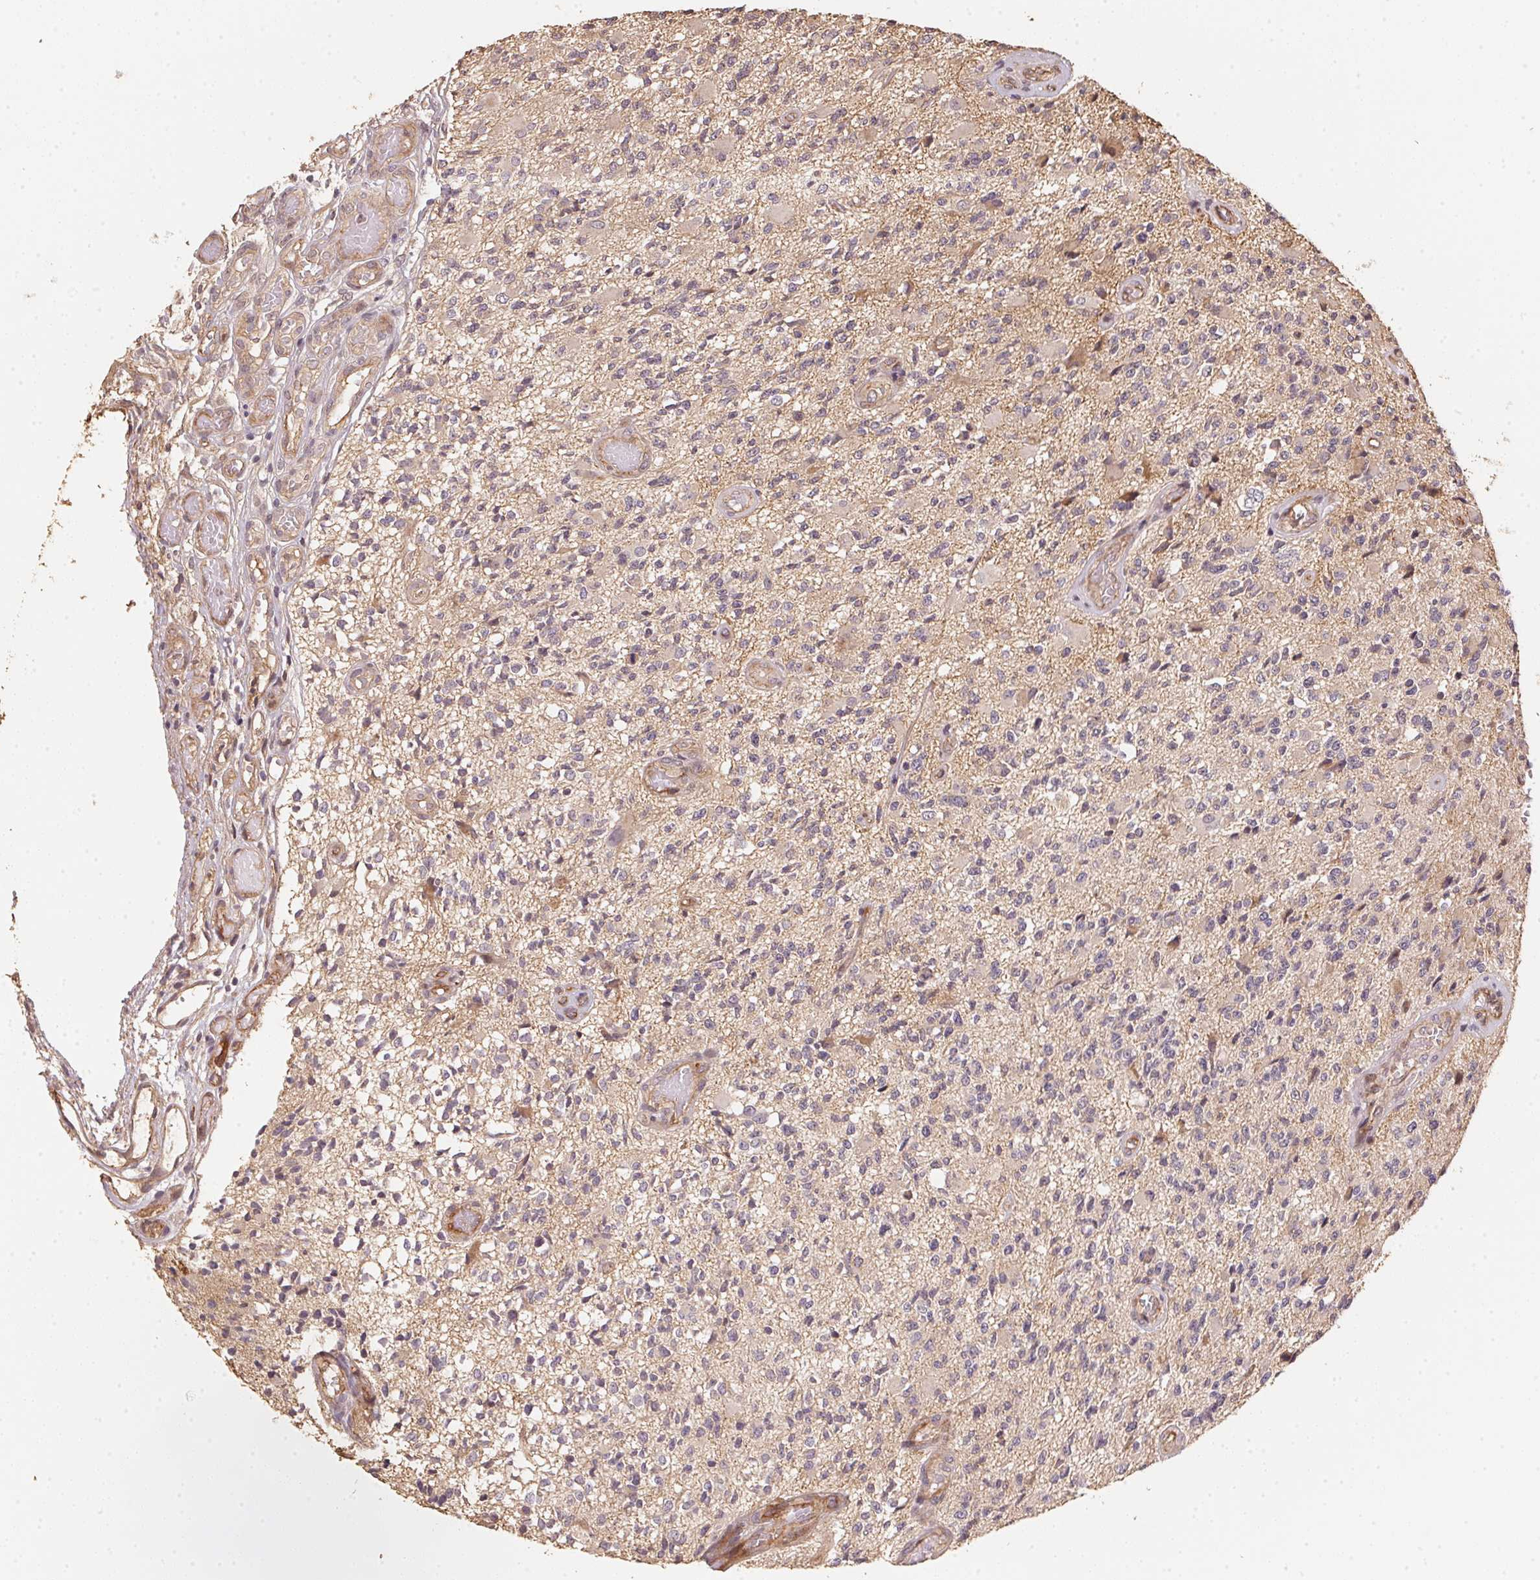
{"staining": {"intensity": "negative", "quantity": "none", "location": "none"}, "tissue": "glioma", "cell_type": "Tumor cells", "image_type": "cancer", "snomed": [{"axis": "morphology", "description": "Glioma, malignant, High grade"}, {"axis": "topography", "description": "Brain"}], "caption": "The photomicrograph shows no staining of tumor cells in malignant high-grade glioma.", "gene": "TMEM222", "patient": {"sex": "female", "age": 63}}